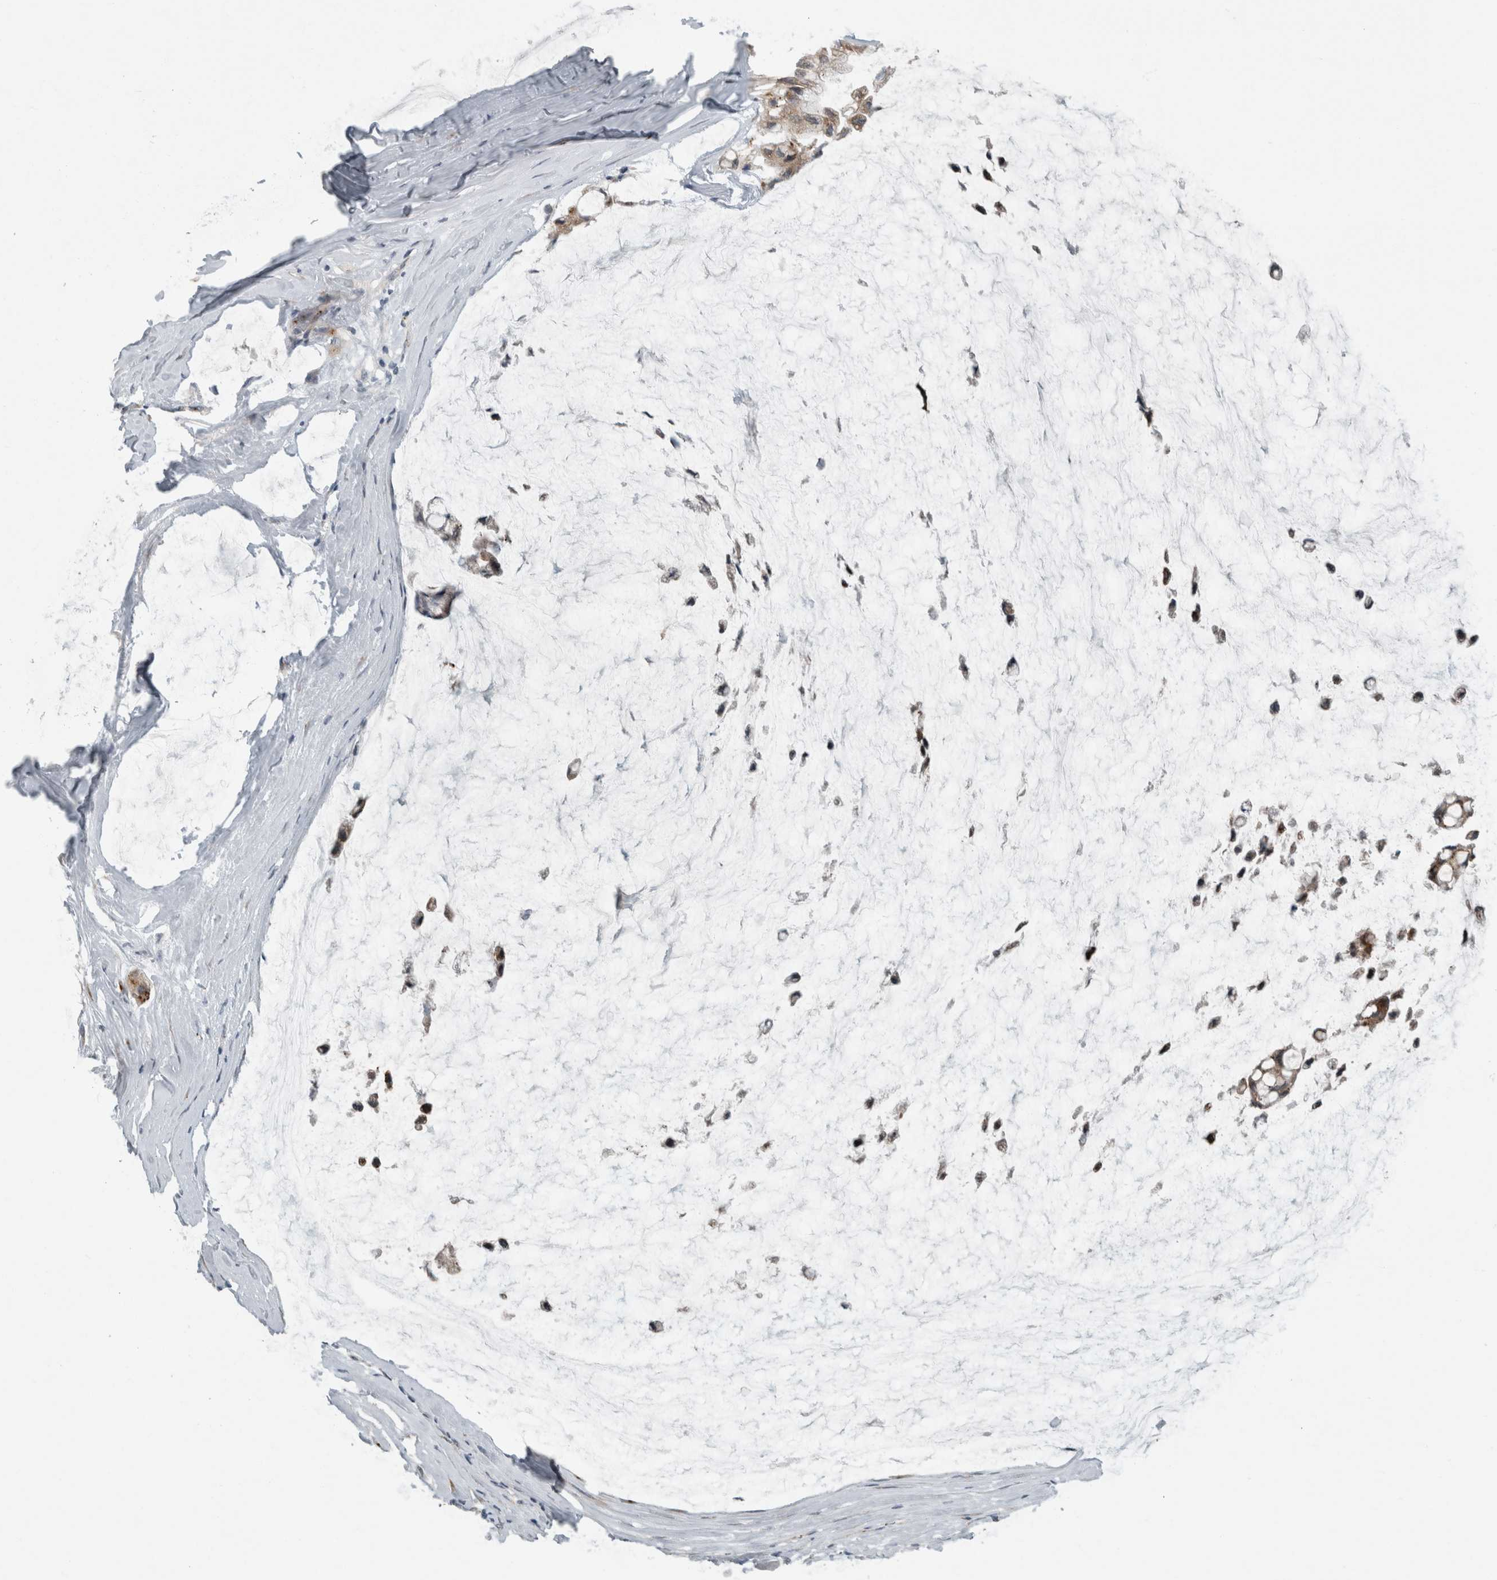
{"staining": {"intensity": "moderate", "quantity": ">75%", "location": "cytoplasmic/membranous"}, "tissue": "ovarian cancer", "cell_type": "Tumor cells", "image_type": "cancer", "snomed": [{"axis": "morphology", "description": "Cystadenocarcinoma, mucinous, NOS"}, {"axis": "topography", "description": "Ovary"}], "caption": "A medium amount of moderate cytoplasmic/membranous staining is present in about >75% of tumor cells in mucinous cystadenocarcinoma (ovarian) tissue.", "gene": "KIF1C", "patient": {"sex": "female", "age": 39}}